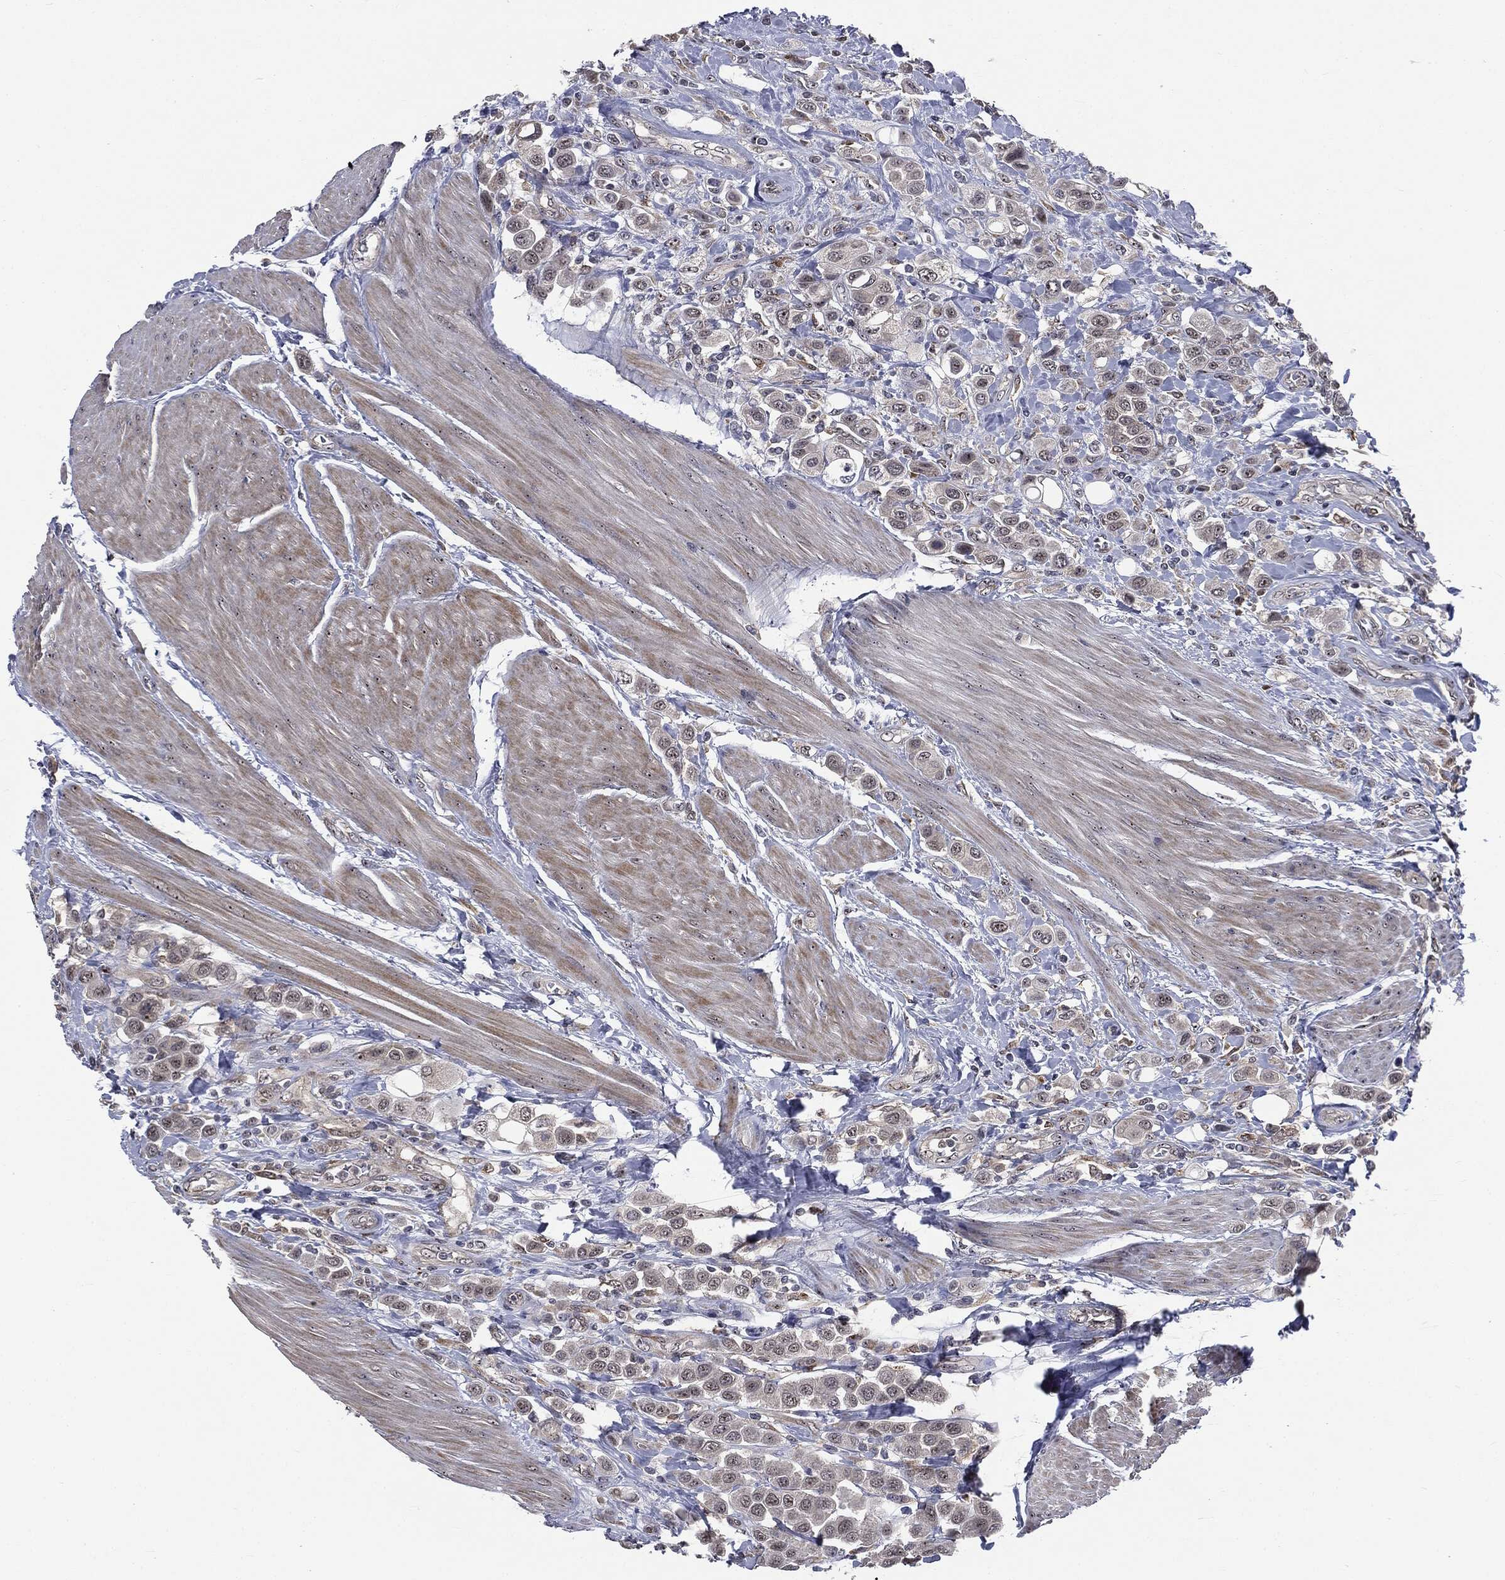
{"staining": {"intensity": "moderate", "quantity": "<25%", "location": "nuclear"}, "tissue": "urothelial cancer", "cell_type": "Tumor cells", "image_type": "cancer", "snomed": [{"axis": "morphology", "description": "Urothelial carcinoma, High grade"}, {"axis": "topography", "description": "Urinary bladder"}], "caption": "Urothelial cancer stained with DAB (3,3'-diaminobenzidine) immunohistochemistry shows low levels of moderate nuclear expression in approximately <25% of tumor cells.", "gene": "TRMT1L", "patient": {"sex": "male", "age": 50}}